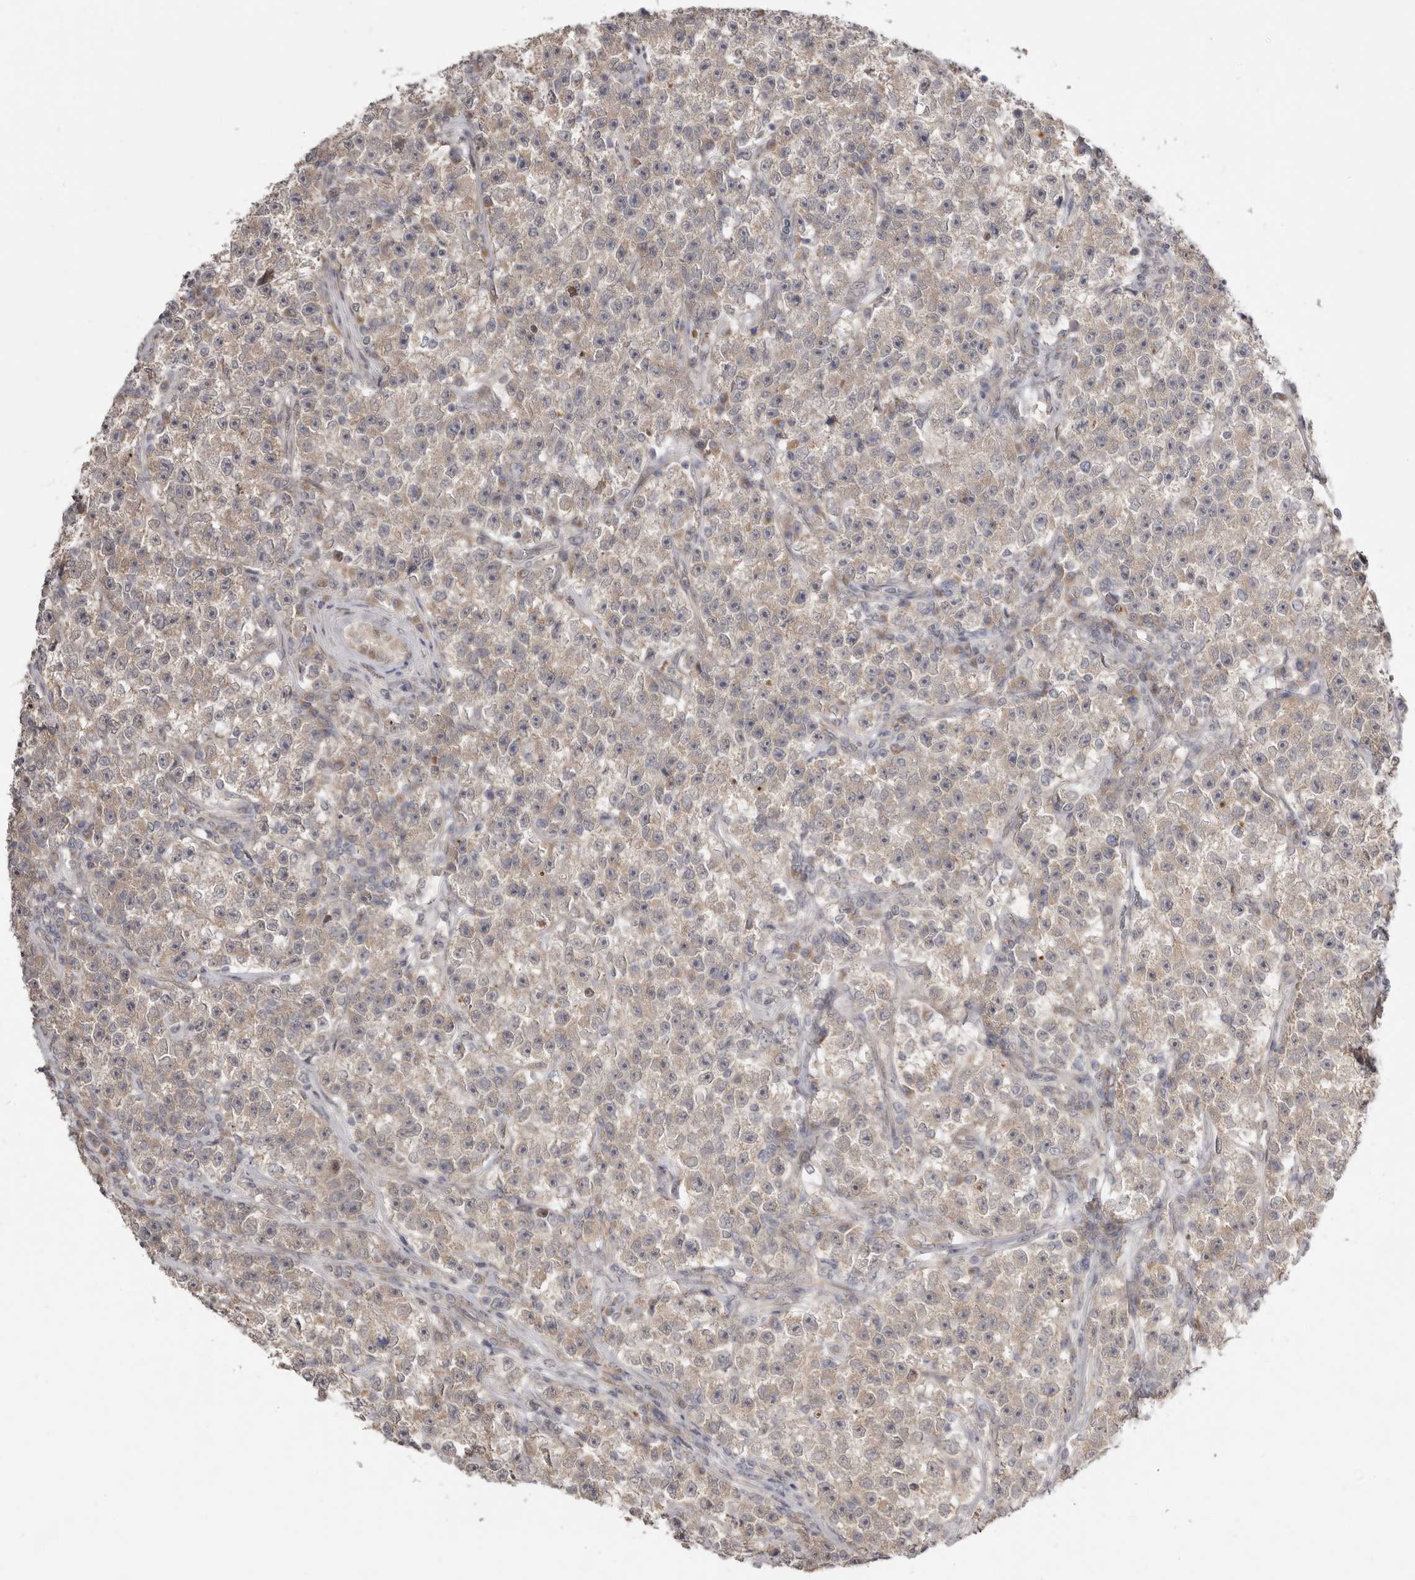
{"staining": {"intensity": "weak", "quantity": "25%-75%", "location": "cytoplasmic/membranous"}, "tissue": "testis cancer", "cell_type": "Tumor cells", "image_type": "cancer", "snomed": [{"axis": "morphology", "description": "Seminoma, NOS"}, {"axis": "topography", "description": "Testis"}], "caption": "DAB immunohistochemical staining of human testis cancer (seminoma) displays weak cytoplasmic/membranous protein expression in about 25%-75% of tumor cells.", "gene": "NSUN4", "patient": {"sex": "male", "age": 22}}